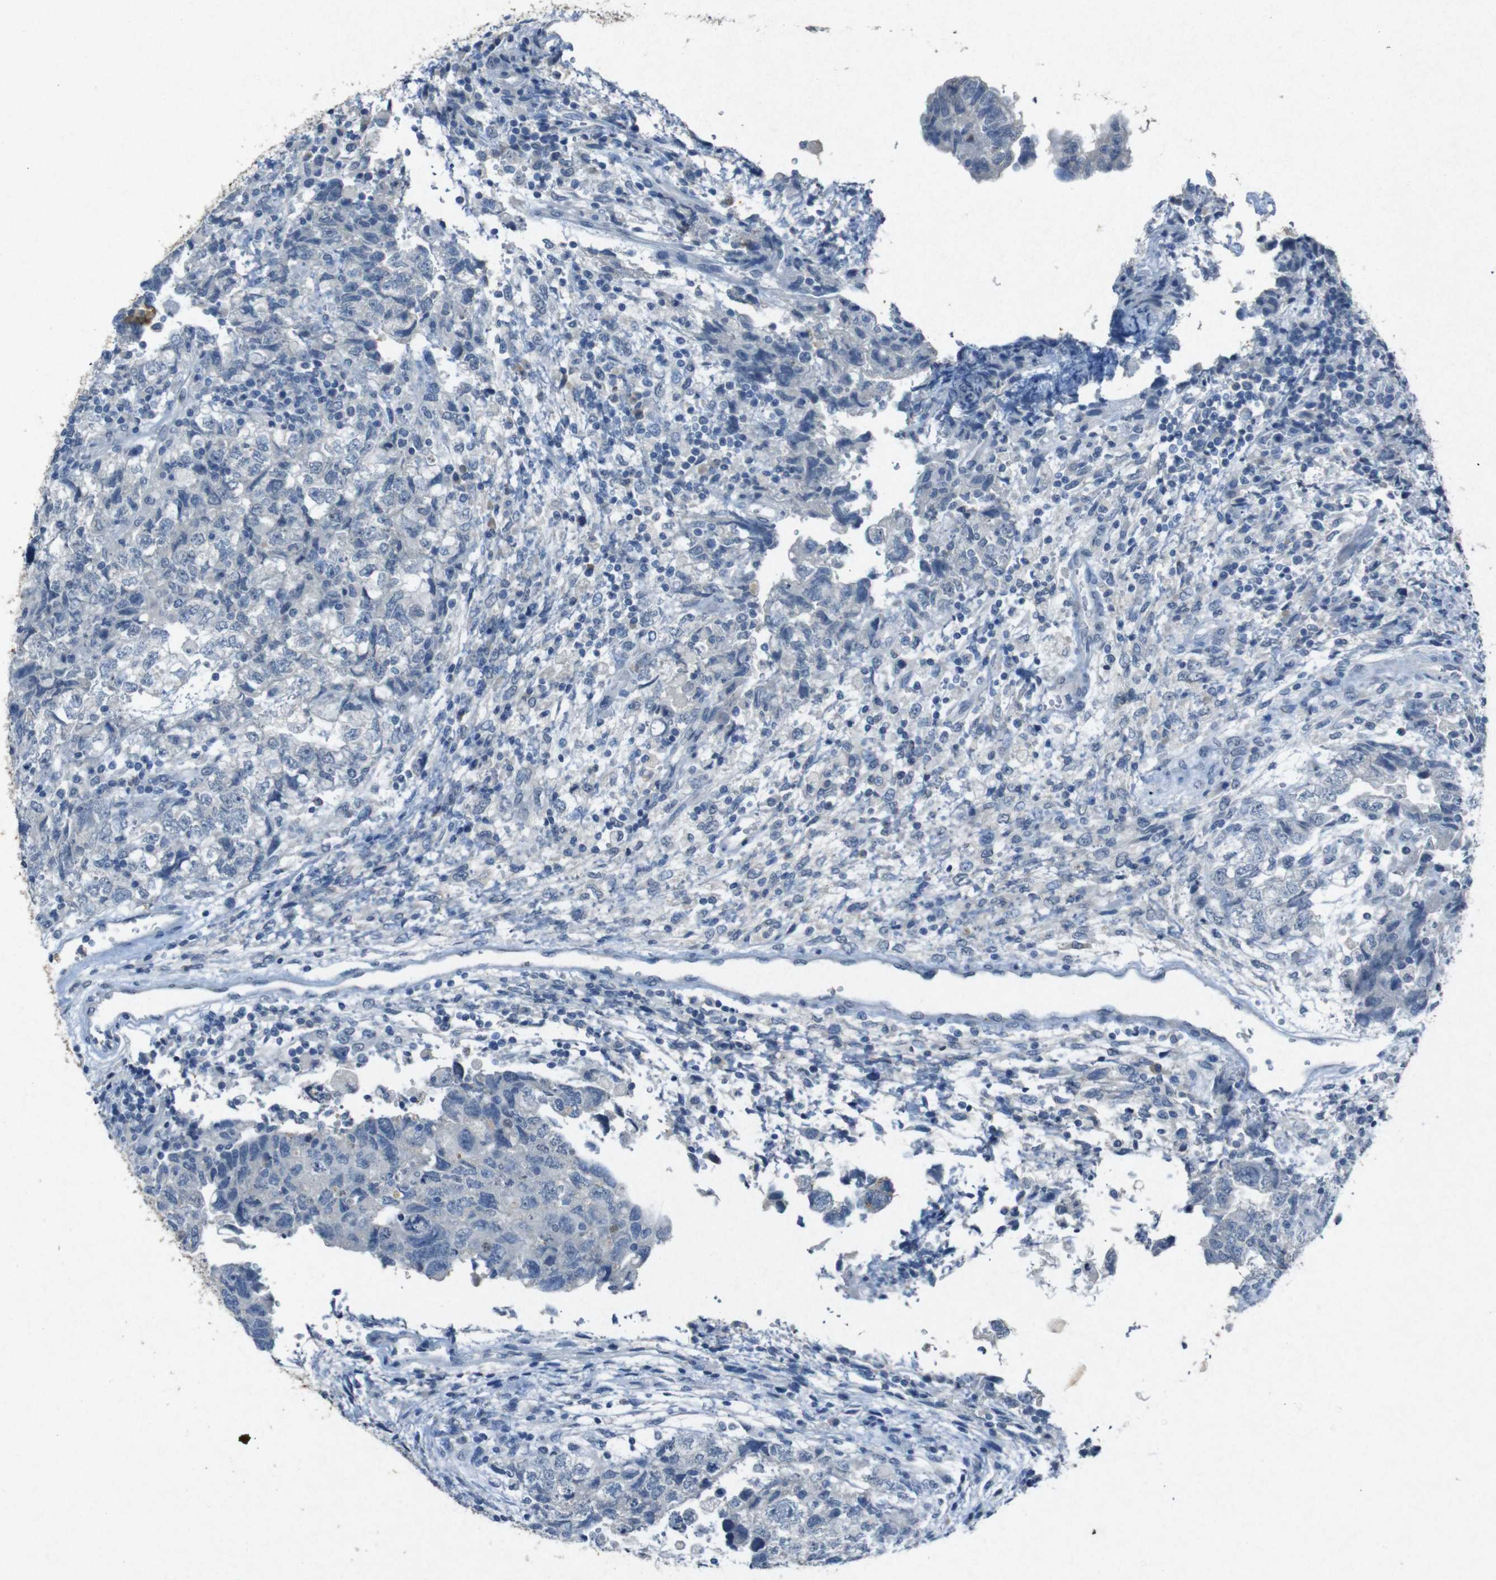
{"staining": {"intensity": "negative", "quantity": "none", "location": "none"}, "tissue": "testis cancer", "cell_type": "Tumor cells", "image_type": "cancer", "snomed": [{"axis": "morphology", "description": "Carcinoma, Embryonal, NOS"}, {"axis": "topography", "description": "Testis"}], "caption": "A micrograph of testis cancer stained for a protein reveals no brown staining in tumor cells.", "gene": "STBD1", "patient": {"sex": "male", "age": 36}}